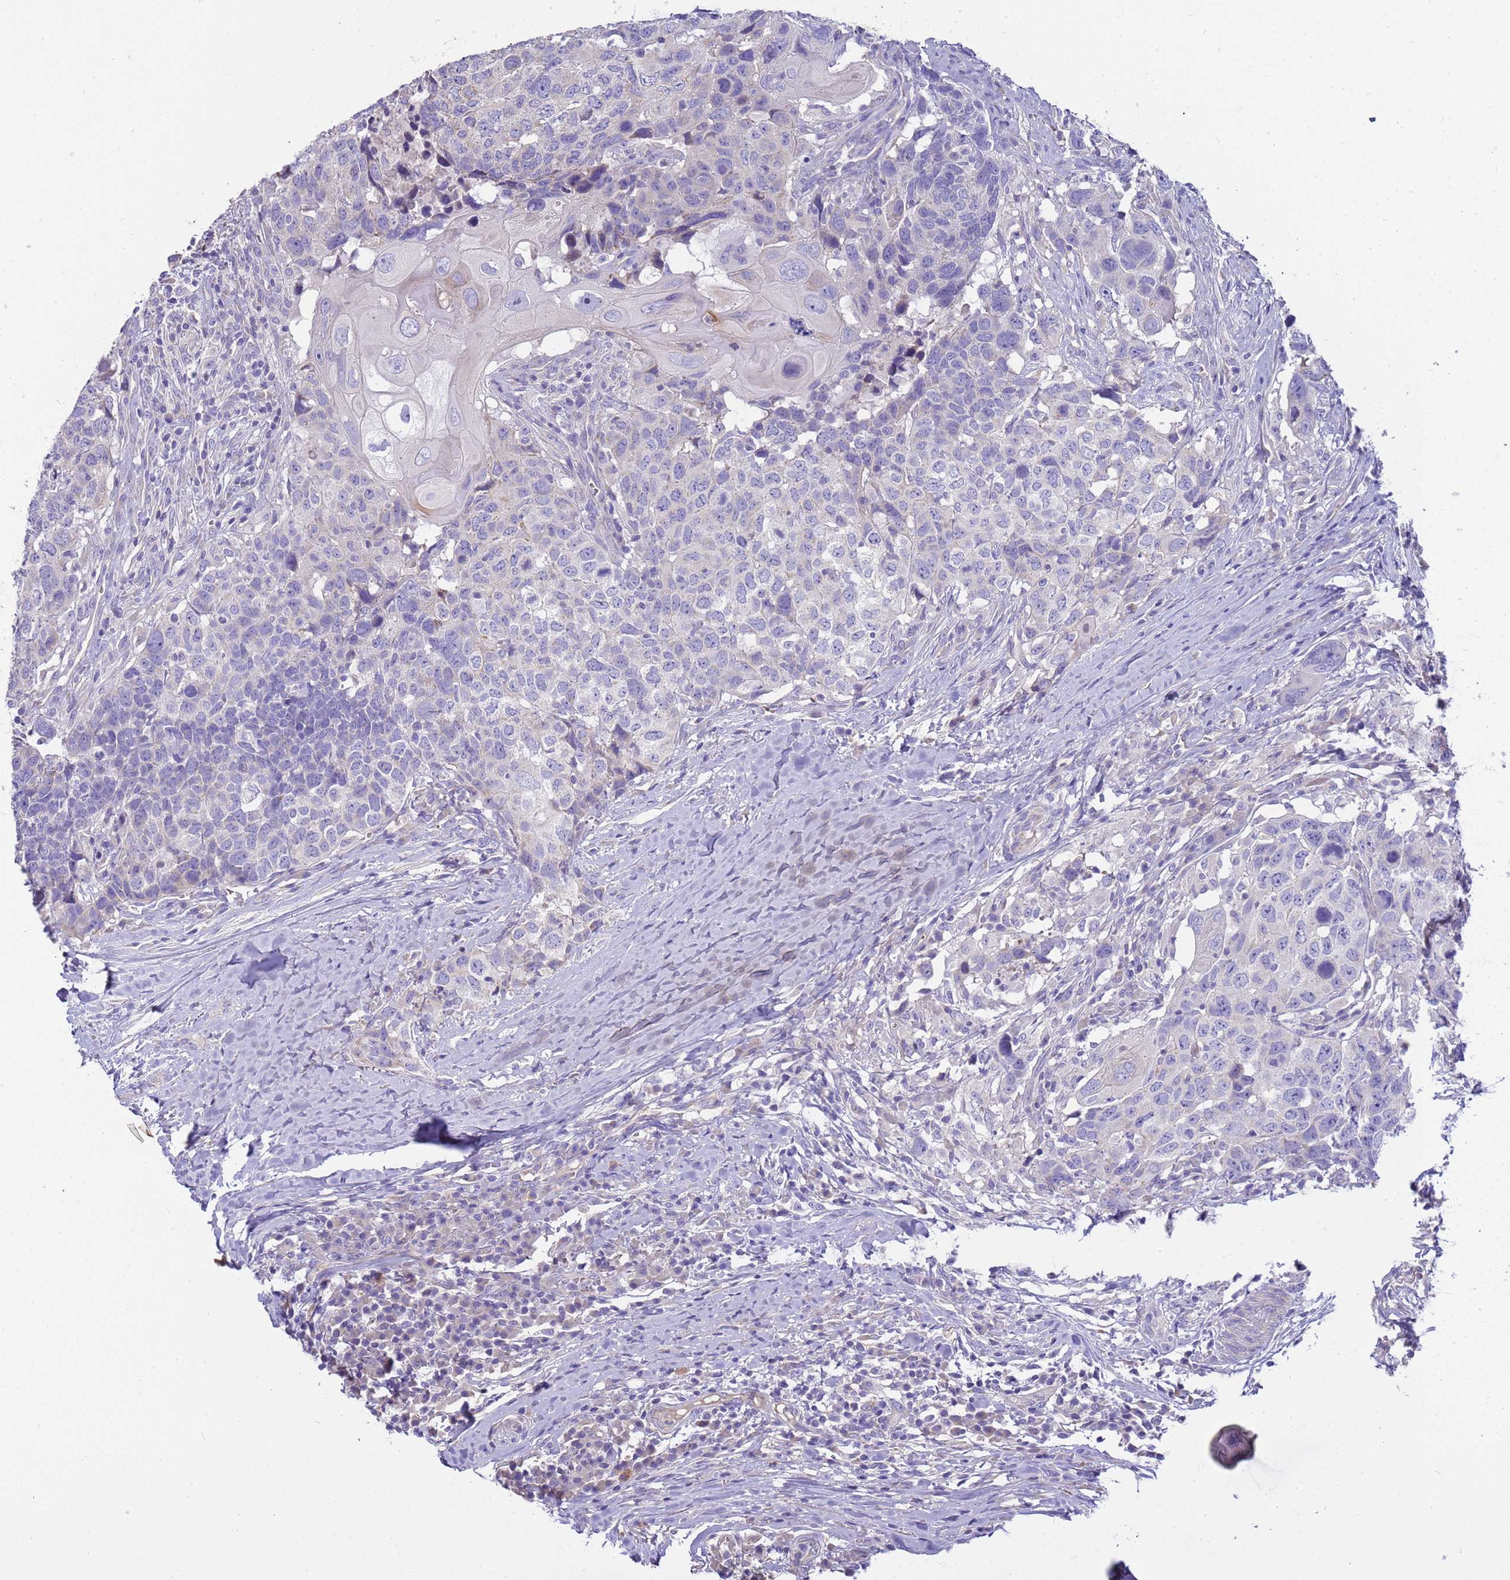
{"staining": {"intensity": "negative", "quantity": "none", "location": "none"}, "tissue": "head and neck cancer", "cell_type": "Tumor cells", "image_type": "cancer", "snomed": [{"axis": "morphology", "description": "Normal tissue, NOS"}, {"axis": "morphology", "description": "Squamous cell carcinoma, NOS"}, {"axis": "topography", "description": "Skeletal muscle"}, {"axis": "topography", "description": "Vascular tissue"}, {"axis": "topography", "description": "Peripheral nerve tissue"}, {"axis": "topography", "description": "Head-Neck"}], "caption": "Immunohistochemistry (IHC) image of neoplastic tissue: human head and neck cancer (squamous cell carcinoma) stained with DAB (3,3'-diaminobenzidine) displays no significant protein staining in tumor cells.", "gene": "RIPPLY2", "patient": {"sex": "male", "age": 66}}